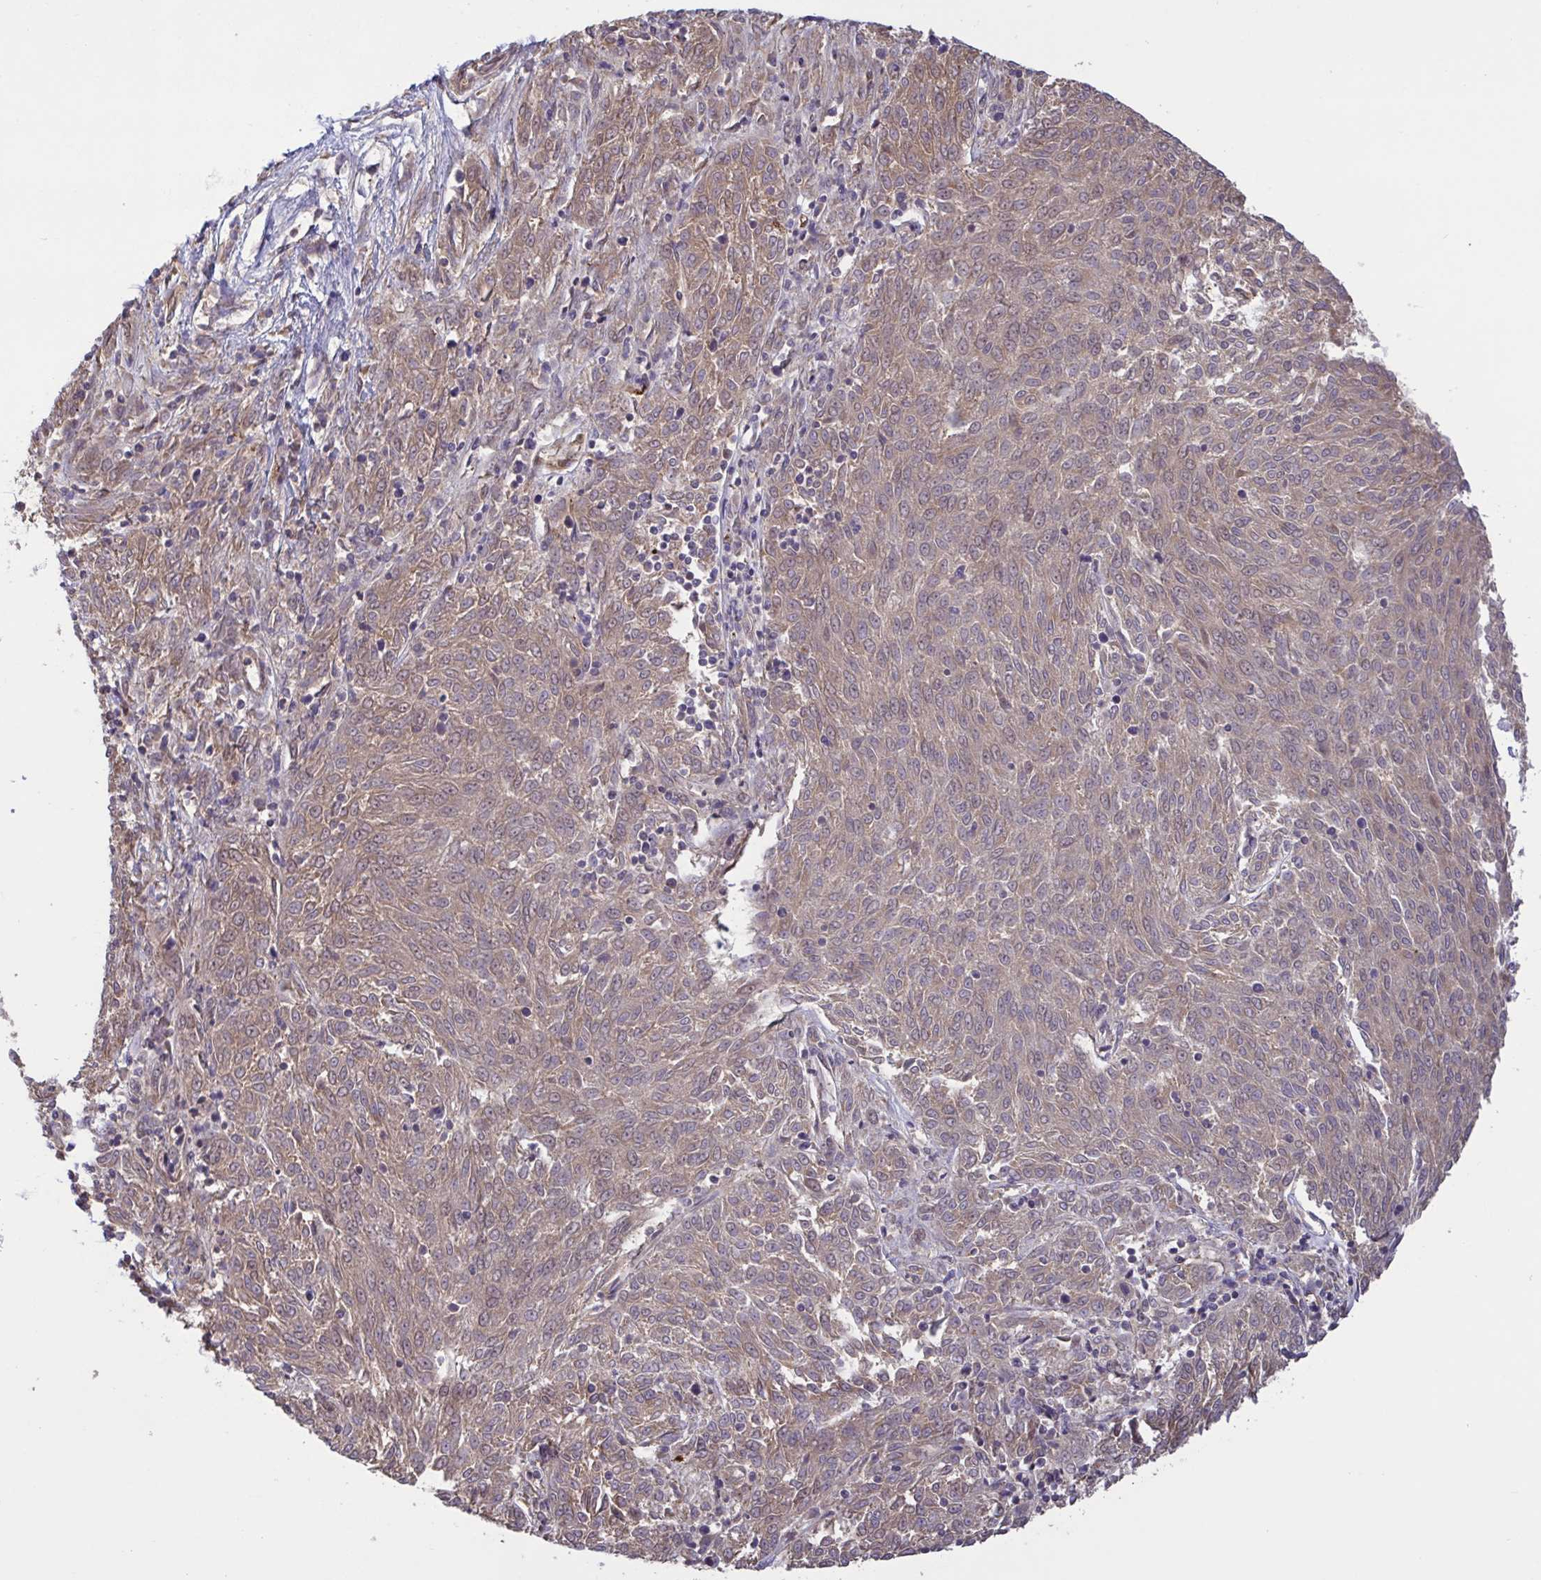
{"staining": {"intensity": "moderate", "quantity": ">75%", "location": "cytoplasmic/membranous"}, "tissue": "melanoma", "cell_type": "Tumor cells", "image_type": "cancer", "snomed": [{"axis": "morphology", "description": "Malignant melanoma, NOS"}, {"axis": "topography", "description": "Skin"}], "caption": "Melanoma stained with a protein marker shows moderate staining in tumor cells.", "gene": "IL1R1", "patient": {"sex": "female", "age": 72}}